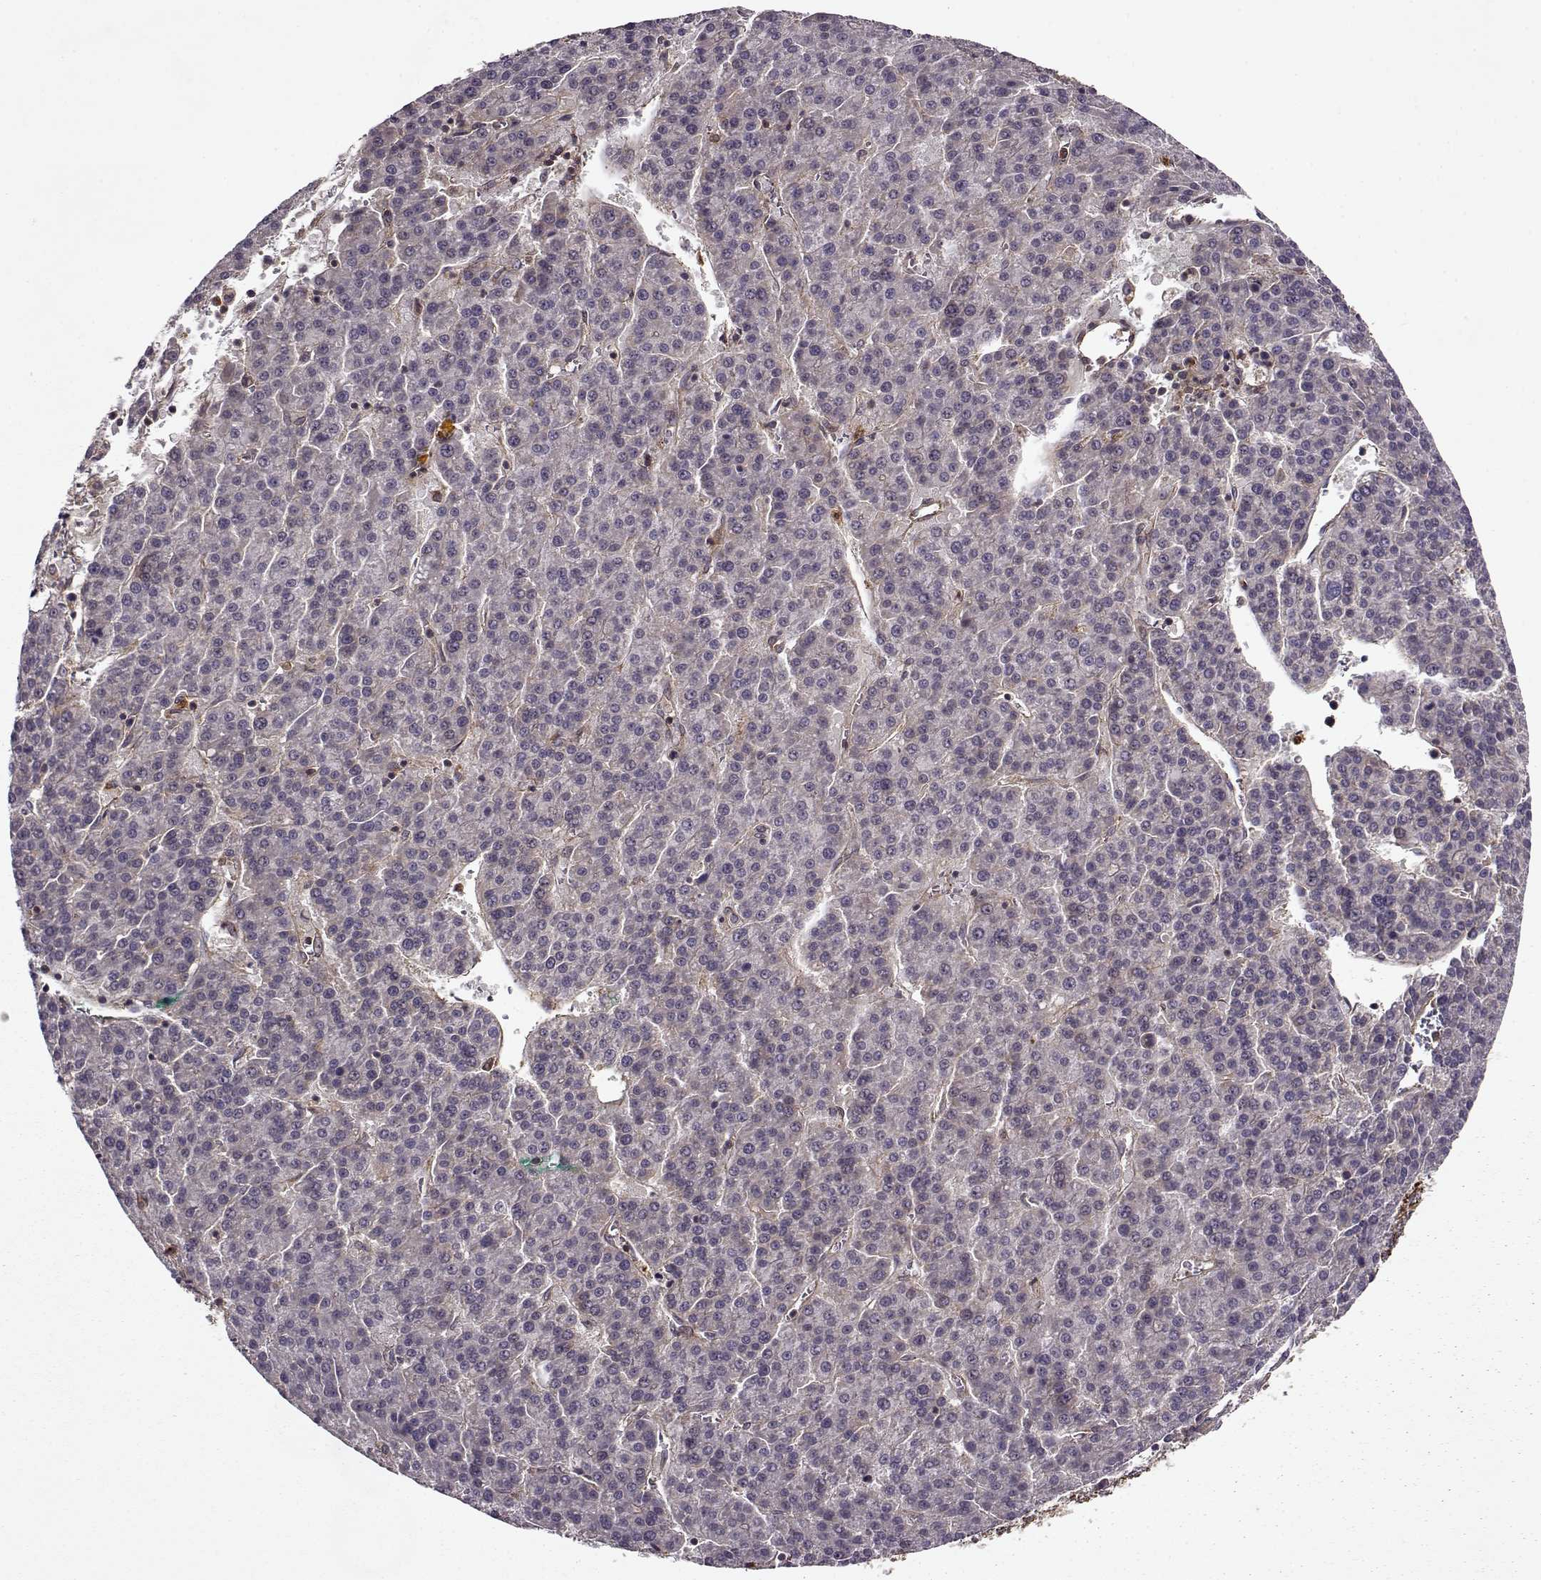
{"staining": {"intensity": "negative", "quantity": "none", "location": "none"}, "tissue": "liver cancer", "cell_type": "Tumor cells", "image_type": "cancer", "snomed": [{"axis": "morphology", "description": "Carcinoma, Hepatocellular, NOS"}, {"axis": "topography", "description": "Liver"}], "caption": "Hepatocellular carcinoma (liver) was stained to show a protein in brown. There is no significant staining in tumor cells.", "gene": "IFRD2", "patient": {"sex": "female", "age": 58}}